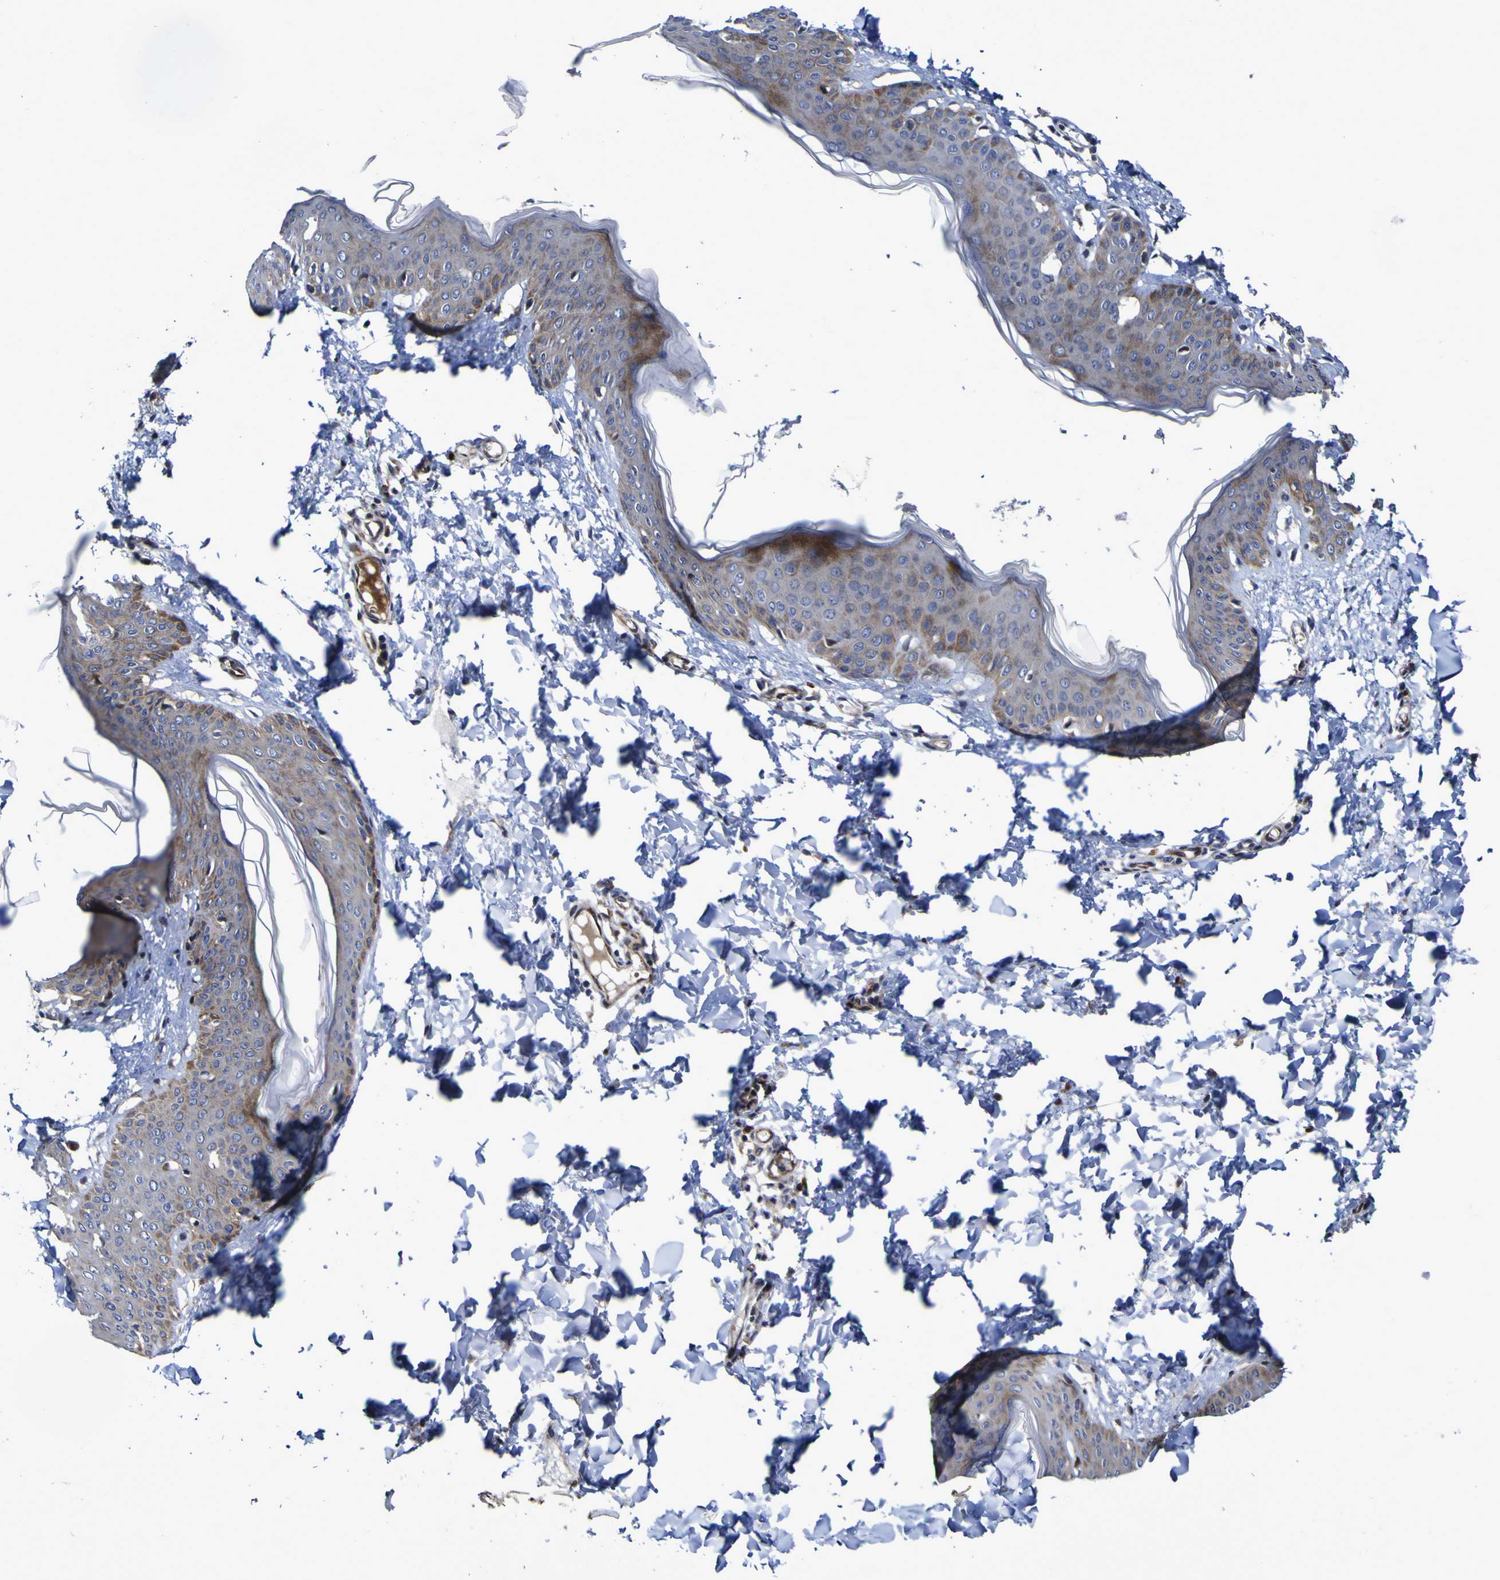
{"staining": {"intensity": "moderate", "quantity": ">75%", "location": "cytoplasmic/membranous,nuclear"}, "tissue": "skin", "cell_type": "Fibroblasts", "image_type": "normal", "snomed": [{"axis": "morphology", "description": "Normal tissue, NOS"}, {"axis": "topography", "description": "Skin"}], "caption": "A micrograph showing moderate cytoplasmic/membranous,nuclear staining in approximately >75% of fibroblasts in benign skin, as visualized by brown immunohistochemical staining.", "gene": "MGLL", "patient": {"sex": "female", "age": 17}}